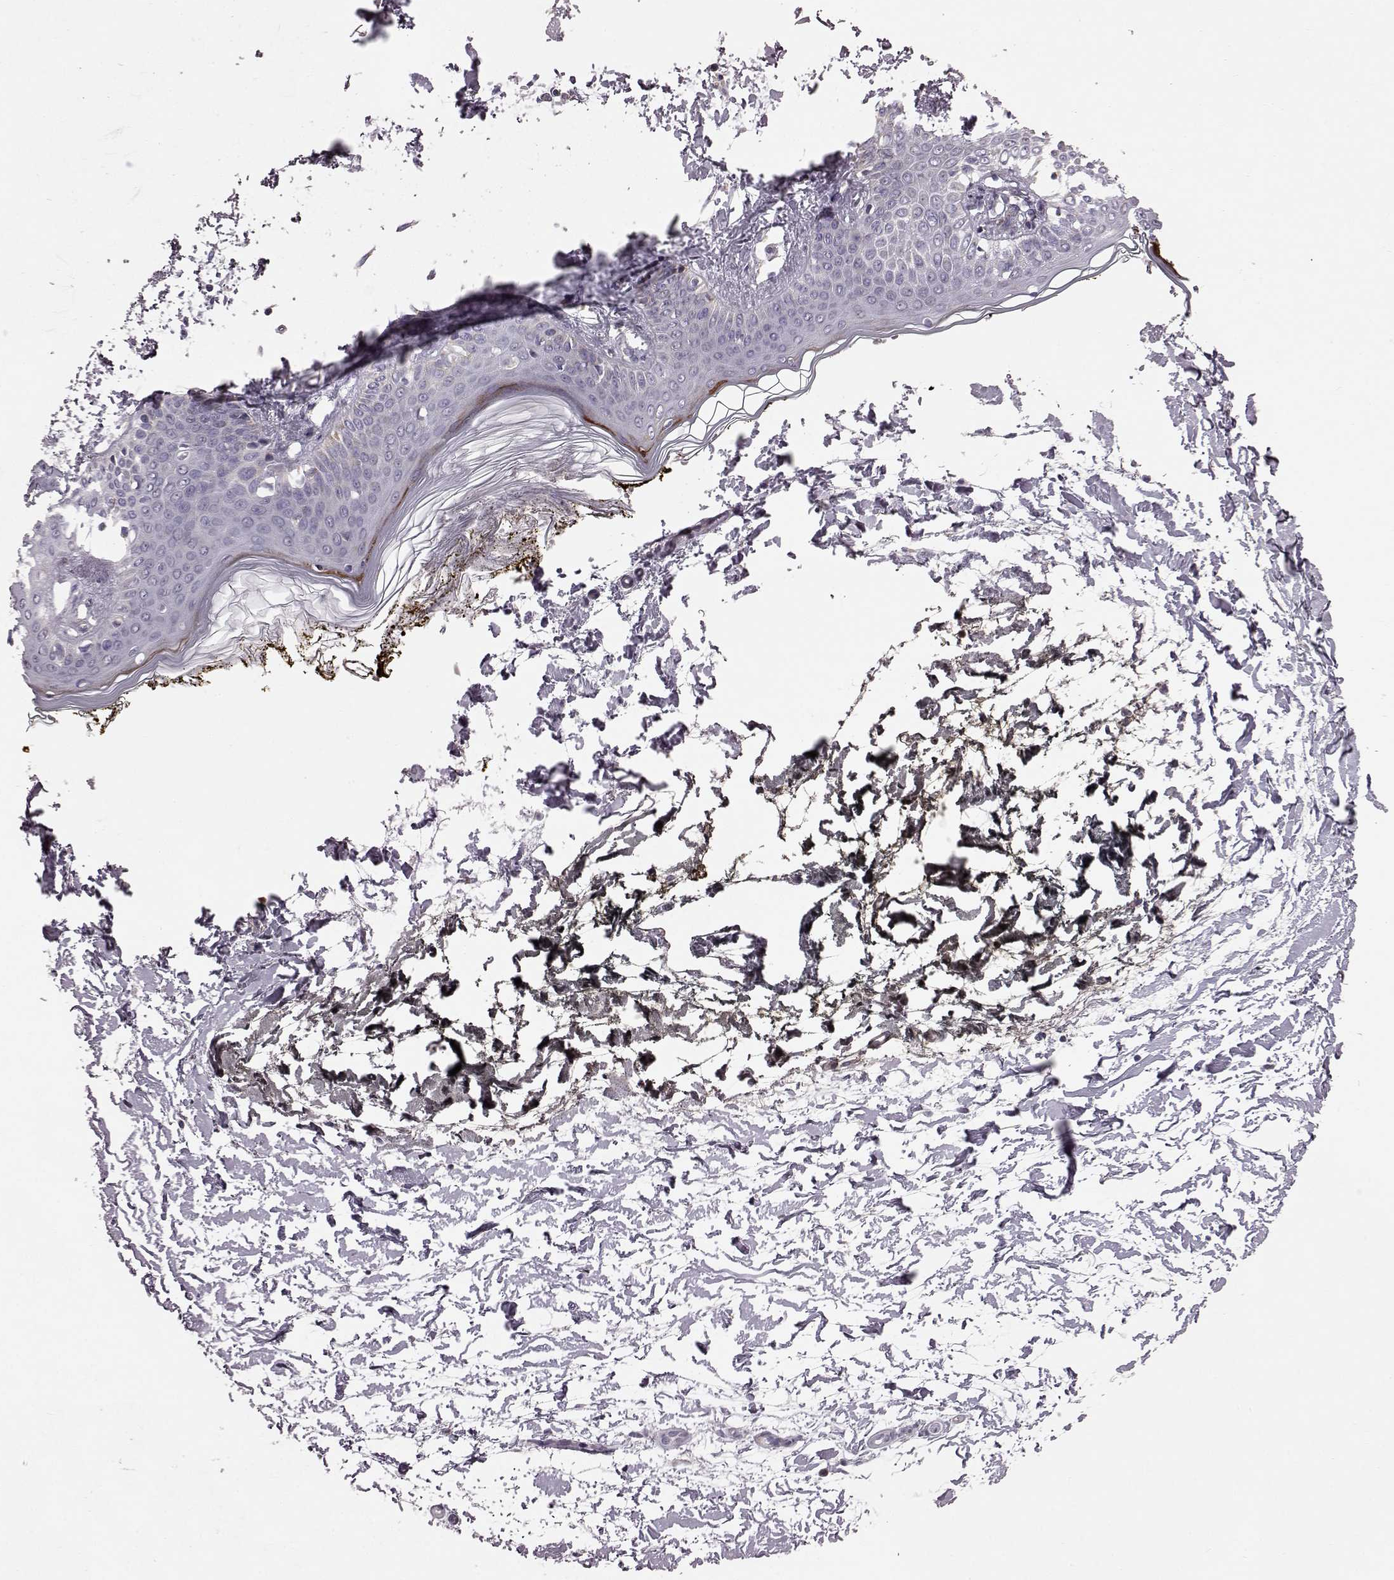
{"staining": {"intensity": "negative", "quantity": "none", "location": "none"}, "tissue": "skin", "cell_type": "Fibroblasts", "image_type": "normal", "snomed": [{"axis": "morphology", "description": "Normal tissue, NOS"}, {"axis": "topography", "description": "Skin"}], "caption": "Immunohistochemistry (IHC) of unremarkable skin displays no expression in fibroblasts.", "gene": "FAM8A1", "patient": {"sex": "female", "age": 34}}